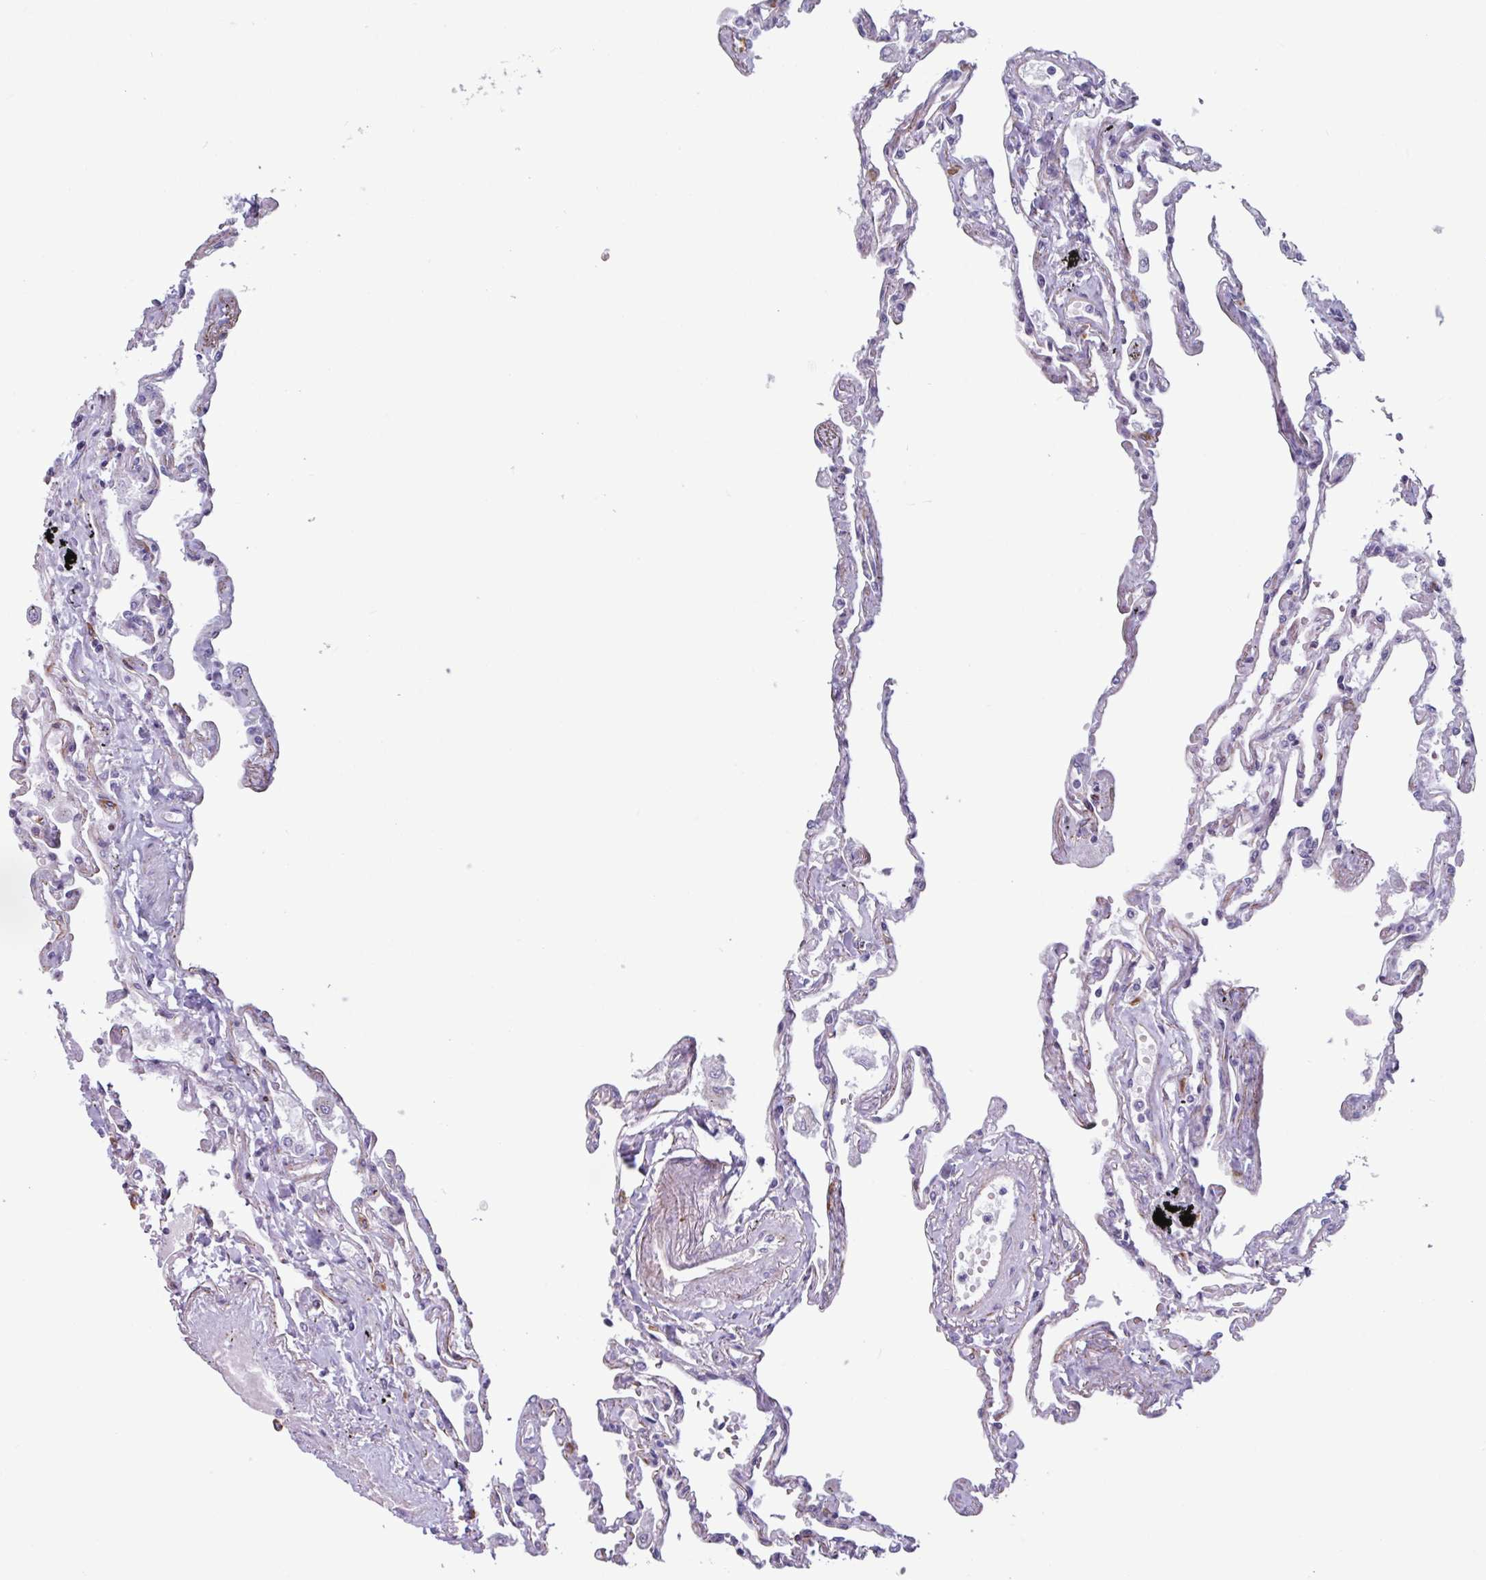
{"staining": {"intensity": "negative", "quantity": "none", "location": "none"}, "tissue": "lung", "cell_type": "Alveolar cells", "image_type": "normal", "snomed": [{"axis": "morphology", "description": "Normal tissue, NOS"}, {"axis": "topography", "description": "Lung"}], "caption": "Immunohistochemical staining of benign lung exhibits no significant staining in alveolar cells. Brightfield microscopy of immunohistochemistry (IHC) stained with DAB (brown) and hematoxylin (blue), captured at high magnification.", "gene": "BTD", "patient": {"sex": "female", "age": 67}}